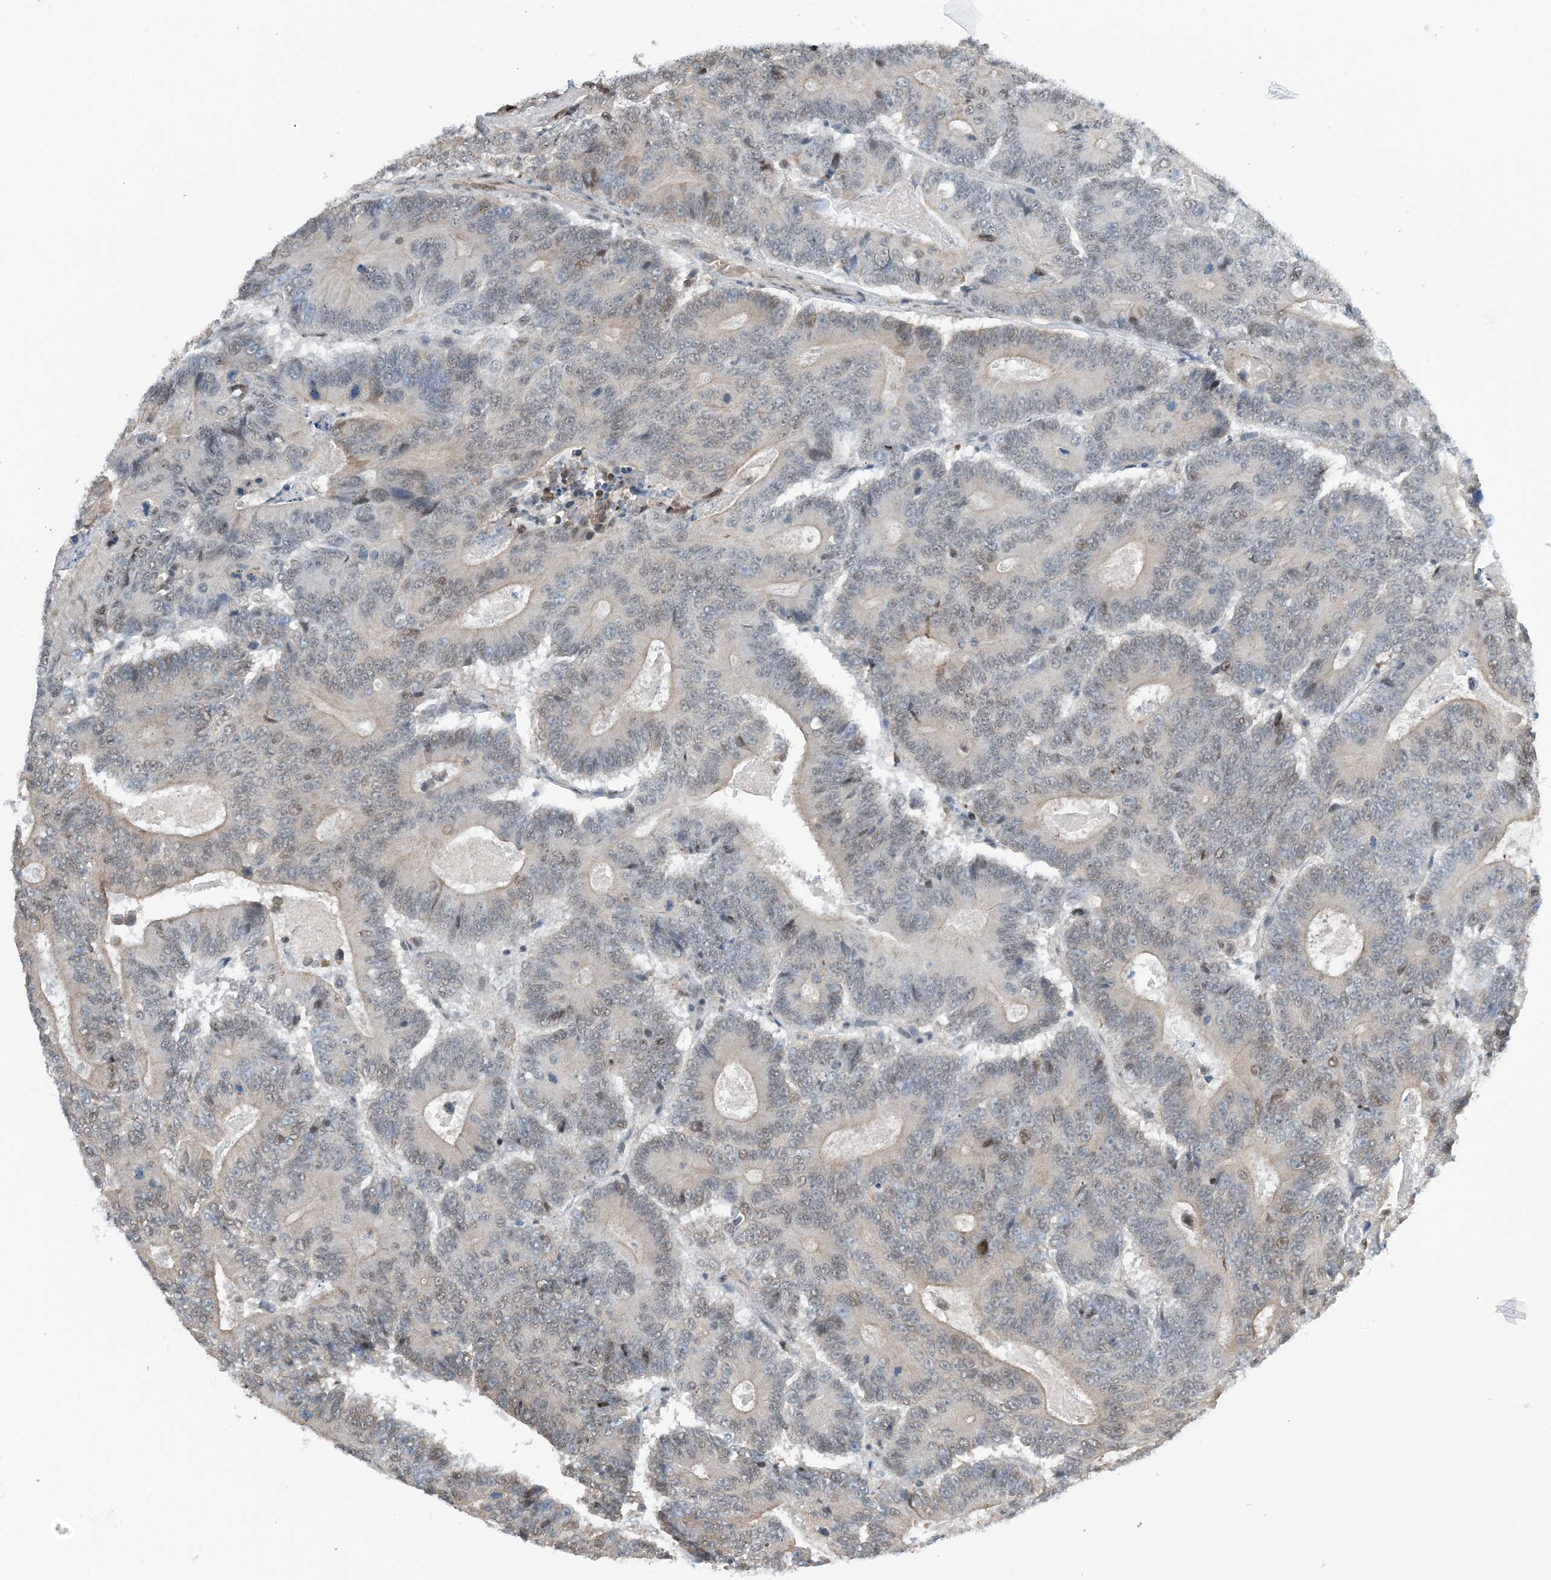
{"staining": {"intensity": "weak", "quantity": "<25%", "location": "nuclear"}, "tissue": "colorectal cancer", "cell_type": "Tumor cells", "image_type": "cancer", "snomed": [{"axis": "morphology", "description": "Adenocarcinoma, NOS"}, {"axis": "topography", "description": "Colon"}], "caption": "IHC of human colorectal cancer reveals no positivity in tumor cells.", "gene": "HEMK1", "patient": {"sex": "male", "age": 83}}